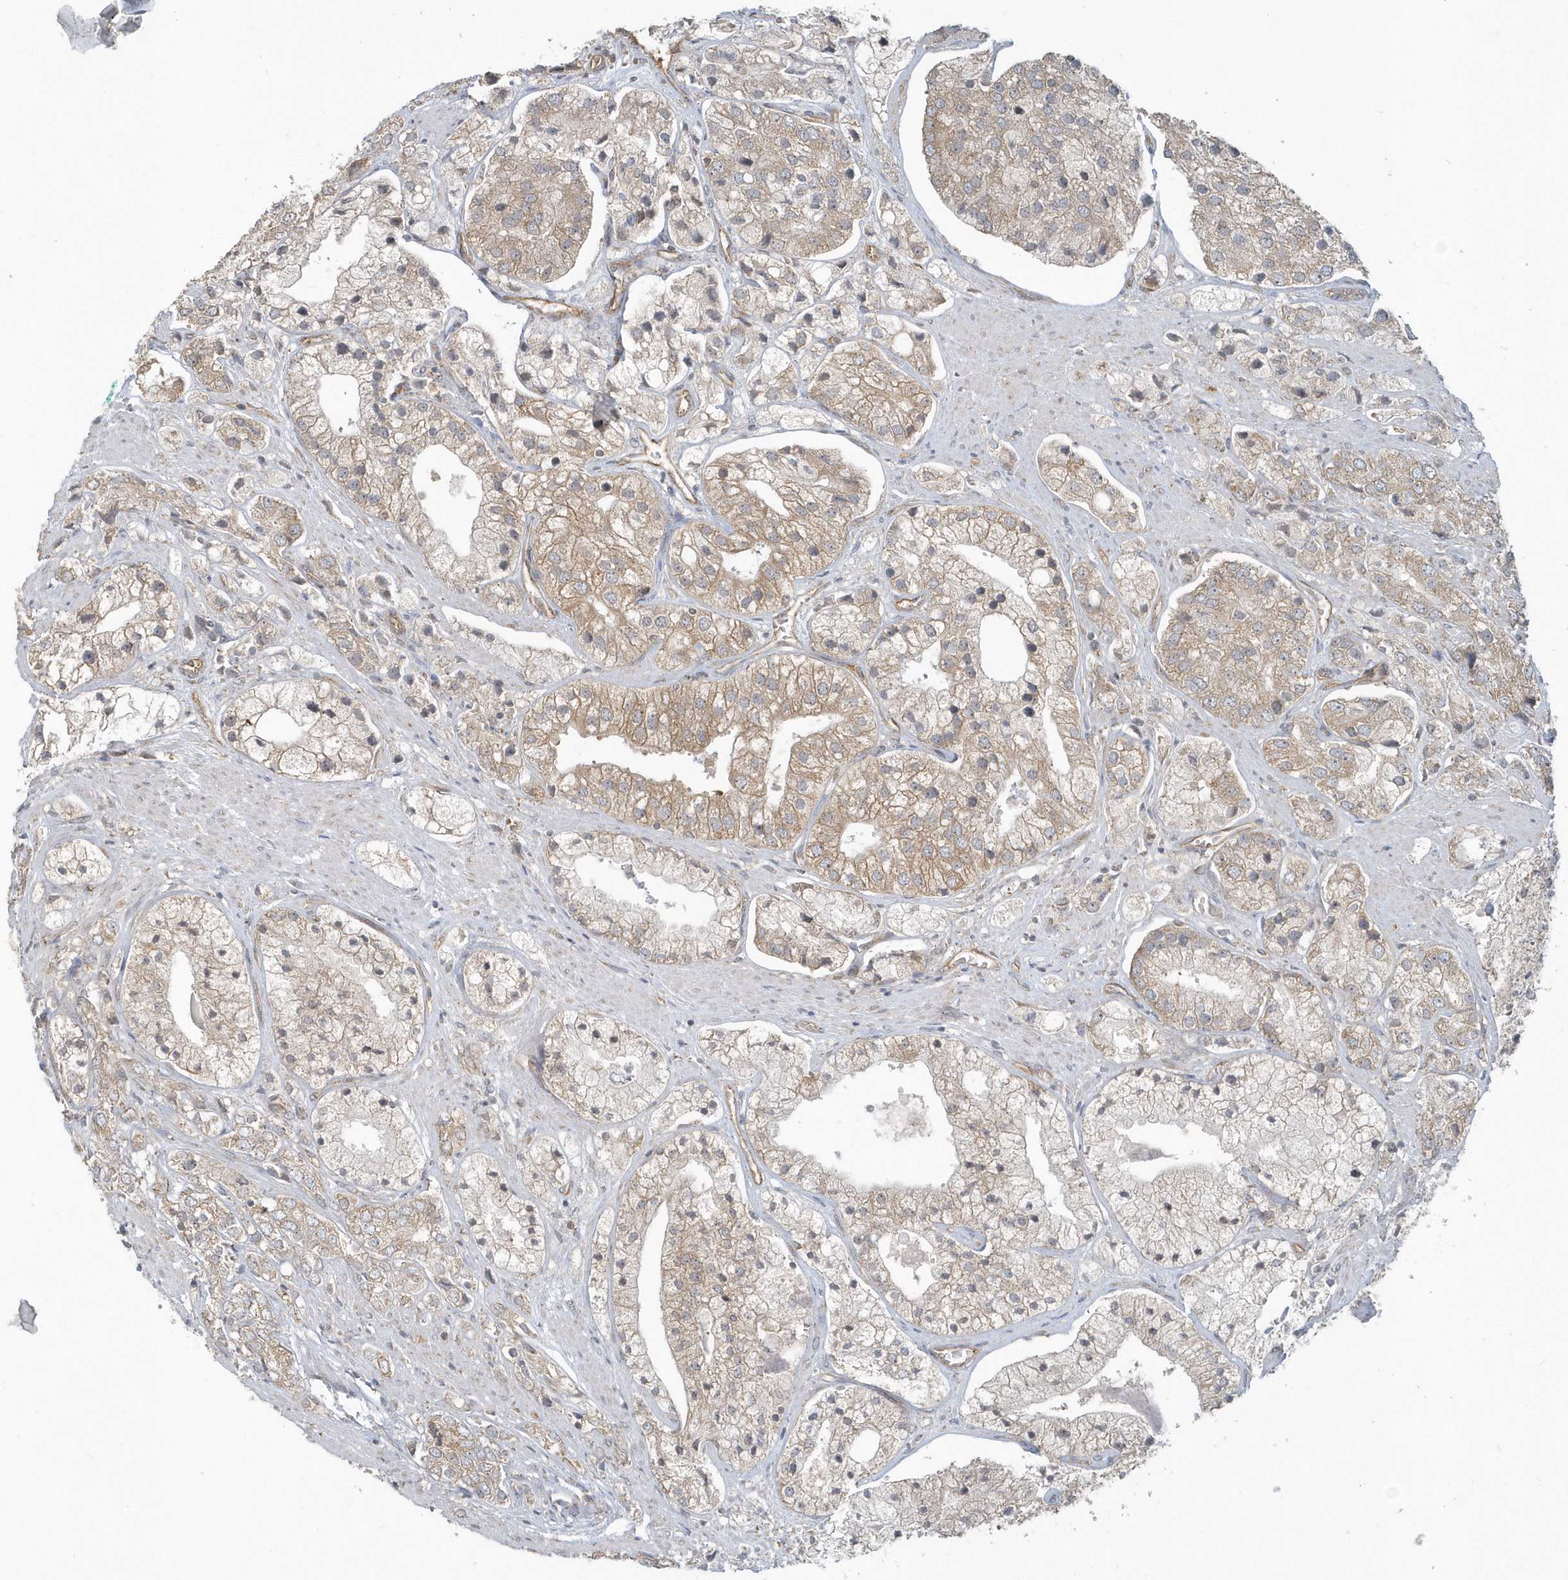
{"staining": {"intensity": "moderate", "quantity": "<25%", "location": "cytoplasmic/membranous"}, "tissue": "prostate cancer", "cell_type": "Tumor cells", "image_type": "cancer", "snomed": [{"axis": "morphology", "description": "Adenocarcinoma, High grade"}, {"axis": "topography", "description": "Prostate"}], "caption": "The histopathology image demonstrates immunohistochemical staining of prostate high-grade adenocarcinoma. There is moderate cytoplasmic/membranous staining is identified in approximately <25% of tumor cells. The protein is shown in brown color, while the nuclei are stained blue.", "gene": "STIM2", "patient": {"sex": "male", "age": 50}}